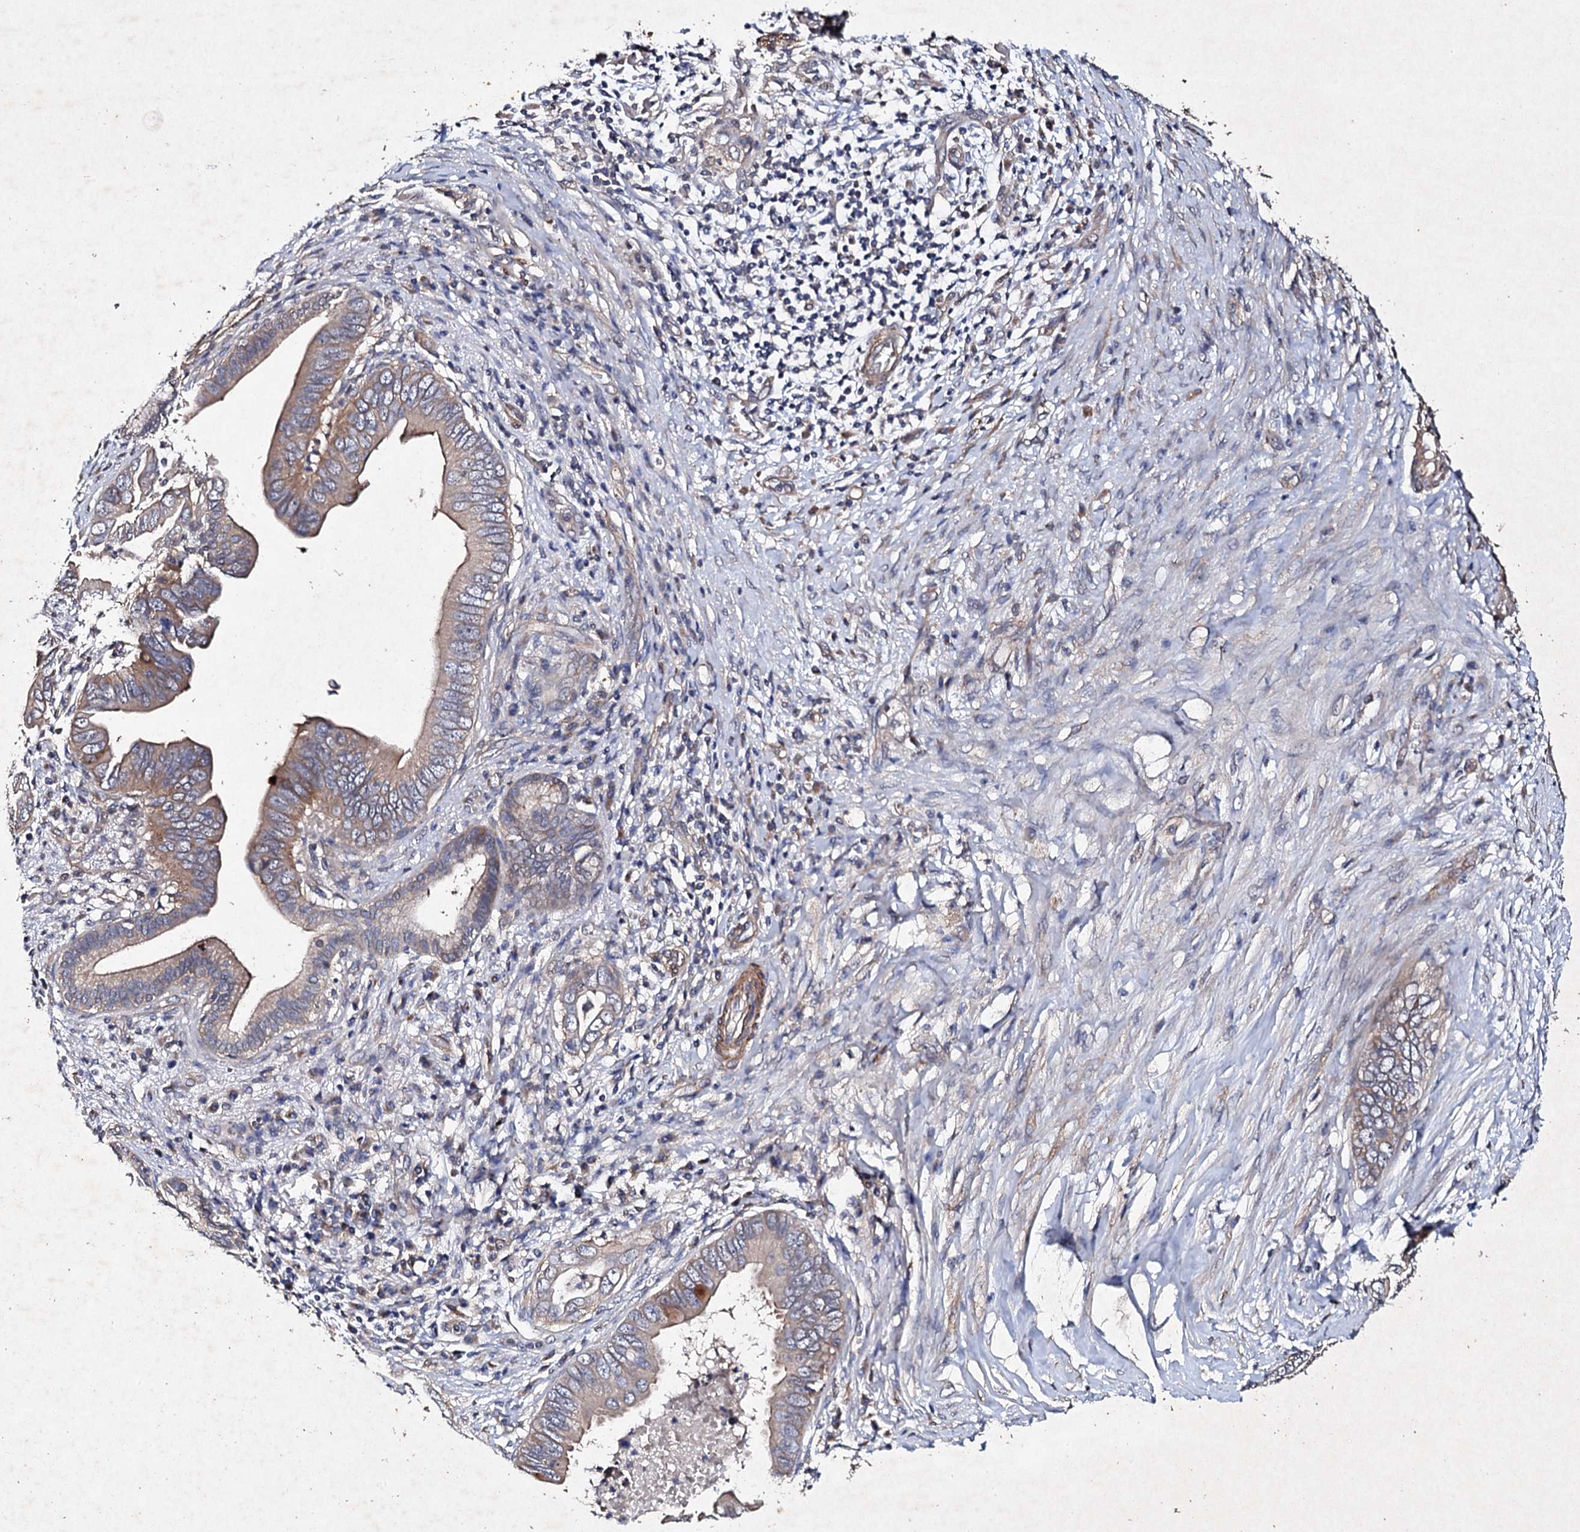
{"staining": {"intensity": "moderate", "quantity": ">75%", "location": "cytoplasmic/membranous"}, "tissue": "pancreatic cancer", "cell_type": "Tumor cells", "image_type": "cancer", "snomed": [{"axis": "morphology", "description": "Adenocarcinoma, NOS"}, {"axis": "topography", "description": "Pancreas"}], "caption": "Pancreatic adenocarcinoma stained for a protein demonstrates moderate cytoplasmic/membranous positivity in tumor cells.", "gene": "MOCOS", "patient": {"sex": "male", "age": 75}}